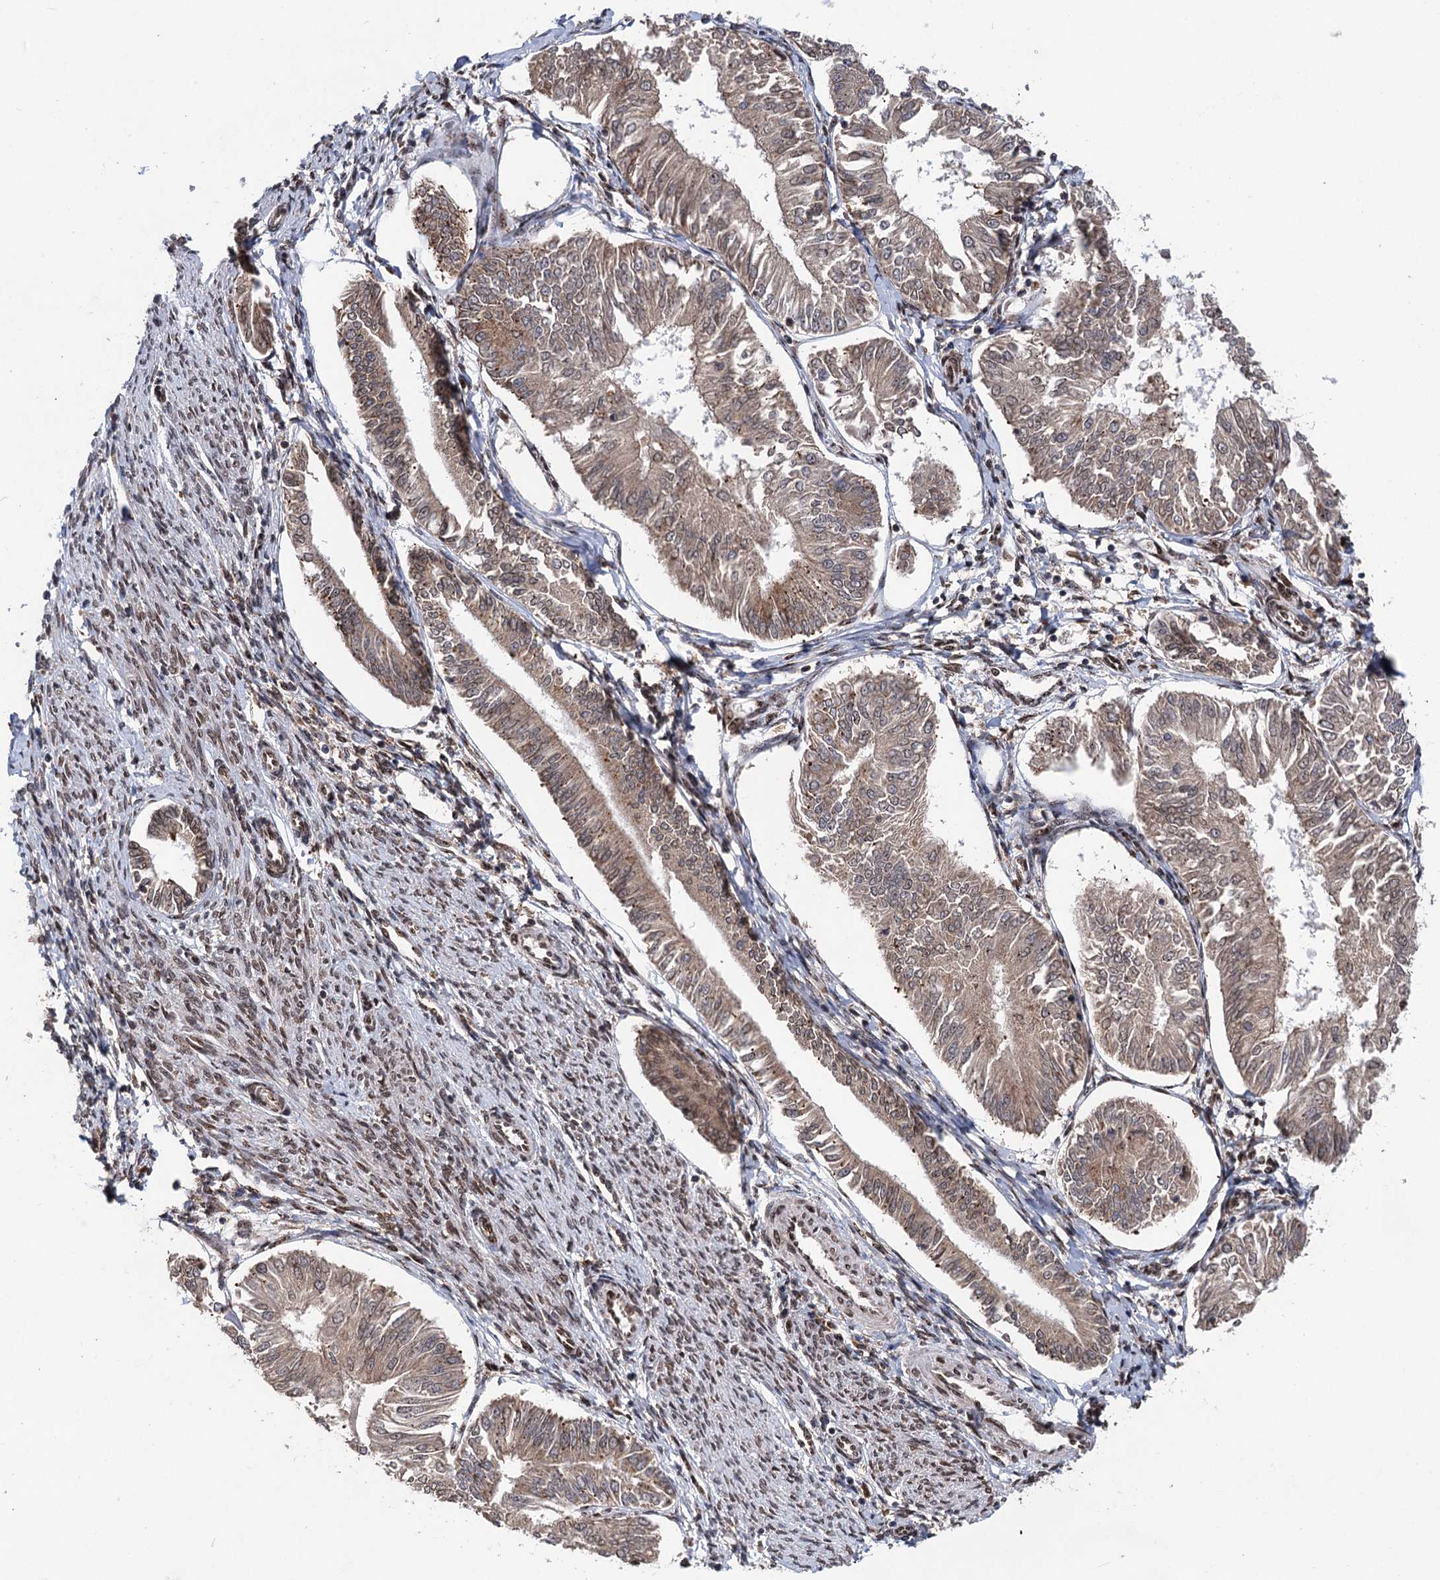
{"staining": {"intensity": "weak", "quantity": "25%-75%", "location": "cytoplasmic/membranous,nuclear"}, "tissue": "endometrial cancer", "cell_type": "Tumor cells", "image_type": "cancer", "snomed": [{"axis": "morphology", "description": "Adenocarcinoma, NOS"}, {"axis": "topography", "description": "Endometrium"}], "caption": "This is an image of IHC staining of endometrial cancer (adenocarcinoma), which shows weak staining in the cytoplasmic/membranous and nuclear of tumor cells.", "gene": "MESD", "patient": {"sex": "female", "age": 58}}